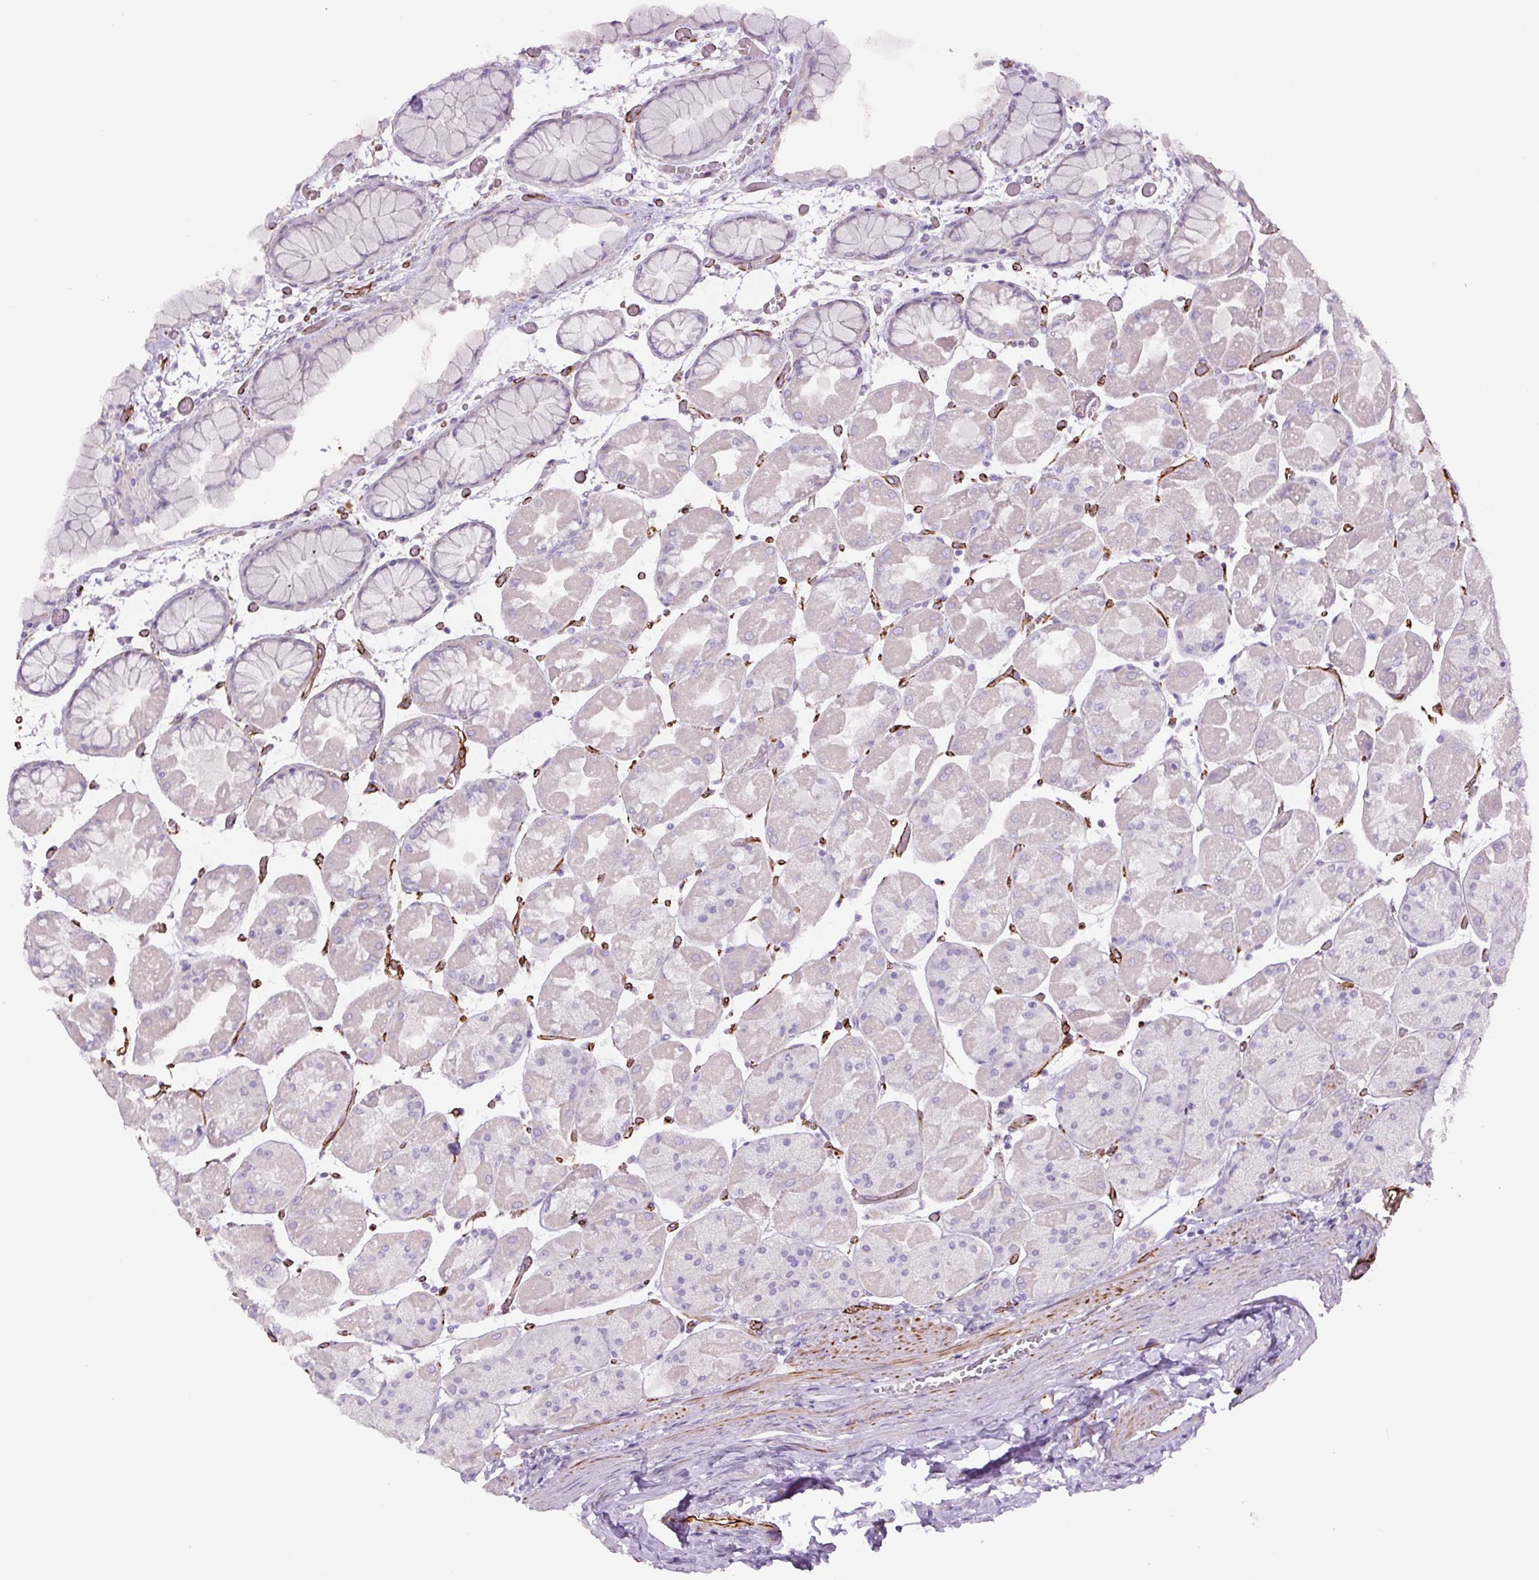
{"staining": {"intensity": "negative", "quantity": "none", "location": "none"}, "tissue": "stomach", "cell_type": "Glandular cells", "image_type": "normal", "snomed": [{"axis": "morphology", "description": "Normal tissue, NOS"}, {"axis": "topography", "description": "Stomach"}], "caption": "Immunohistochemistry of benign human stomach demonstrates no positivity in glandular cells.", "gene": "NES", "patient": {"sex": "female", "age": 61}}